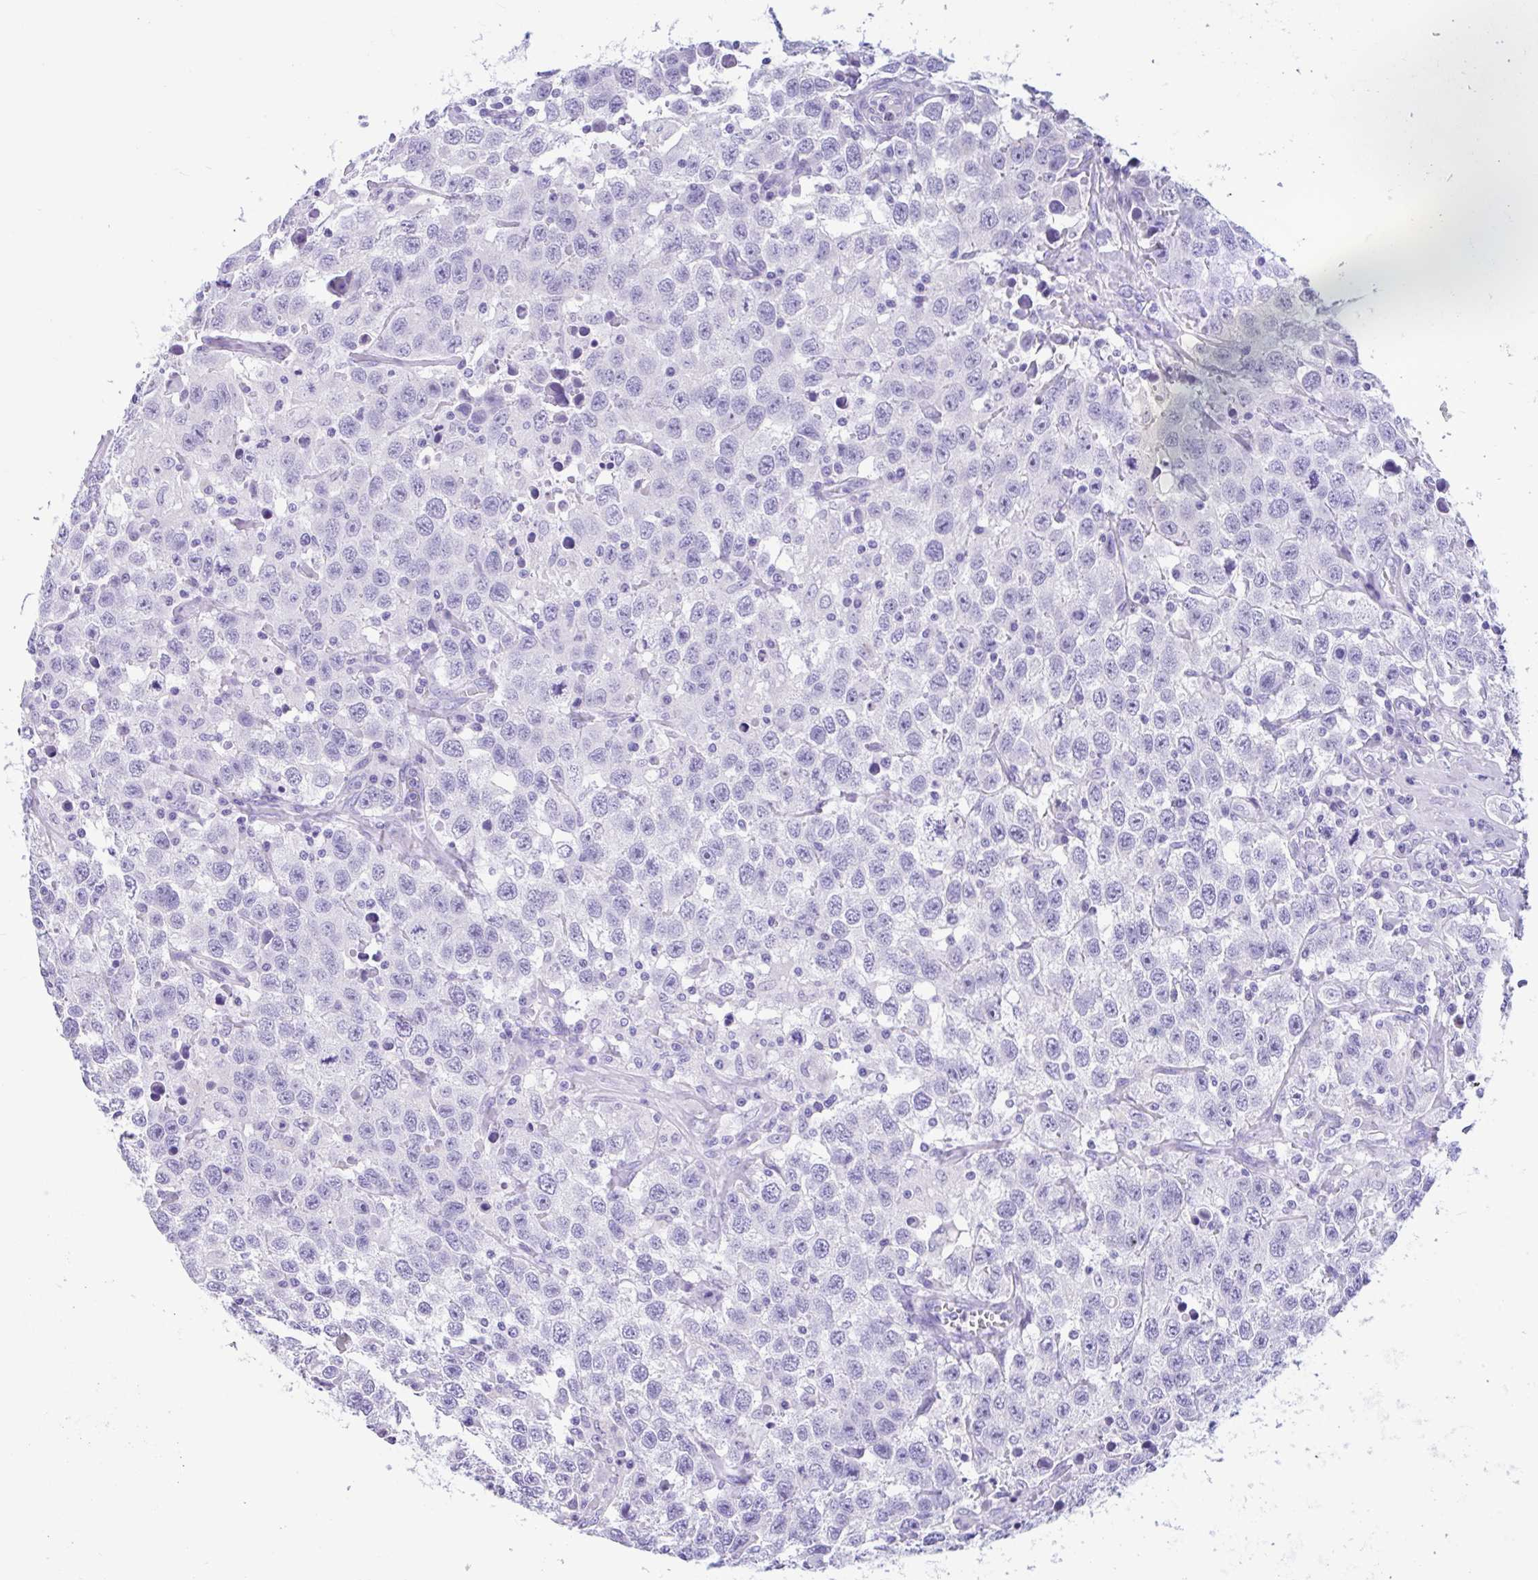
{"staining": {"intensity": "negative", "quantity": "none", "location": "none"}, "tissue": "testis cancer", "cell_type": "Tumor cells", "image_type": "cancer", "snomed": [{"axis": "morphology", "description": "Seminoma, NOS"}, {"axis": "topography", "description": "Testis"}], "caption": "Immunohistochemistry micrograph of human testis cancer stained for a protein (brown), which reveals no expression in tumor cells.", "gene": "OR4N4", "patient": {"sex": "male", "age": 41}}